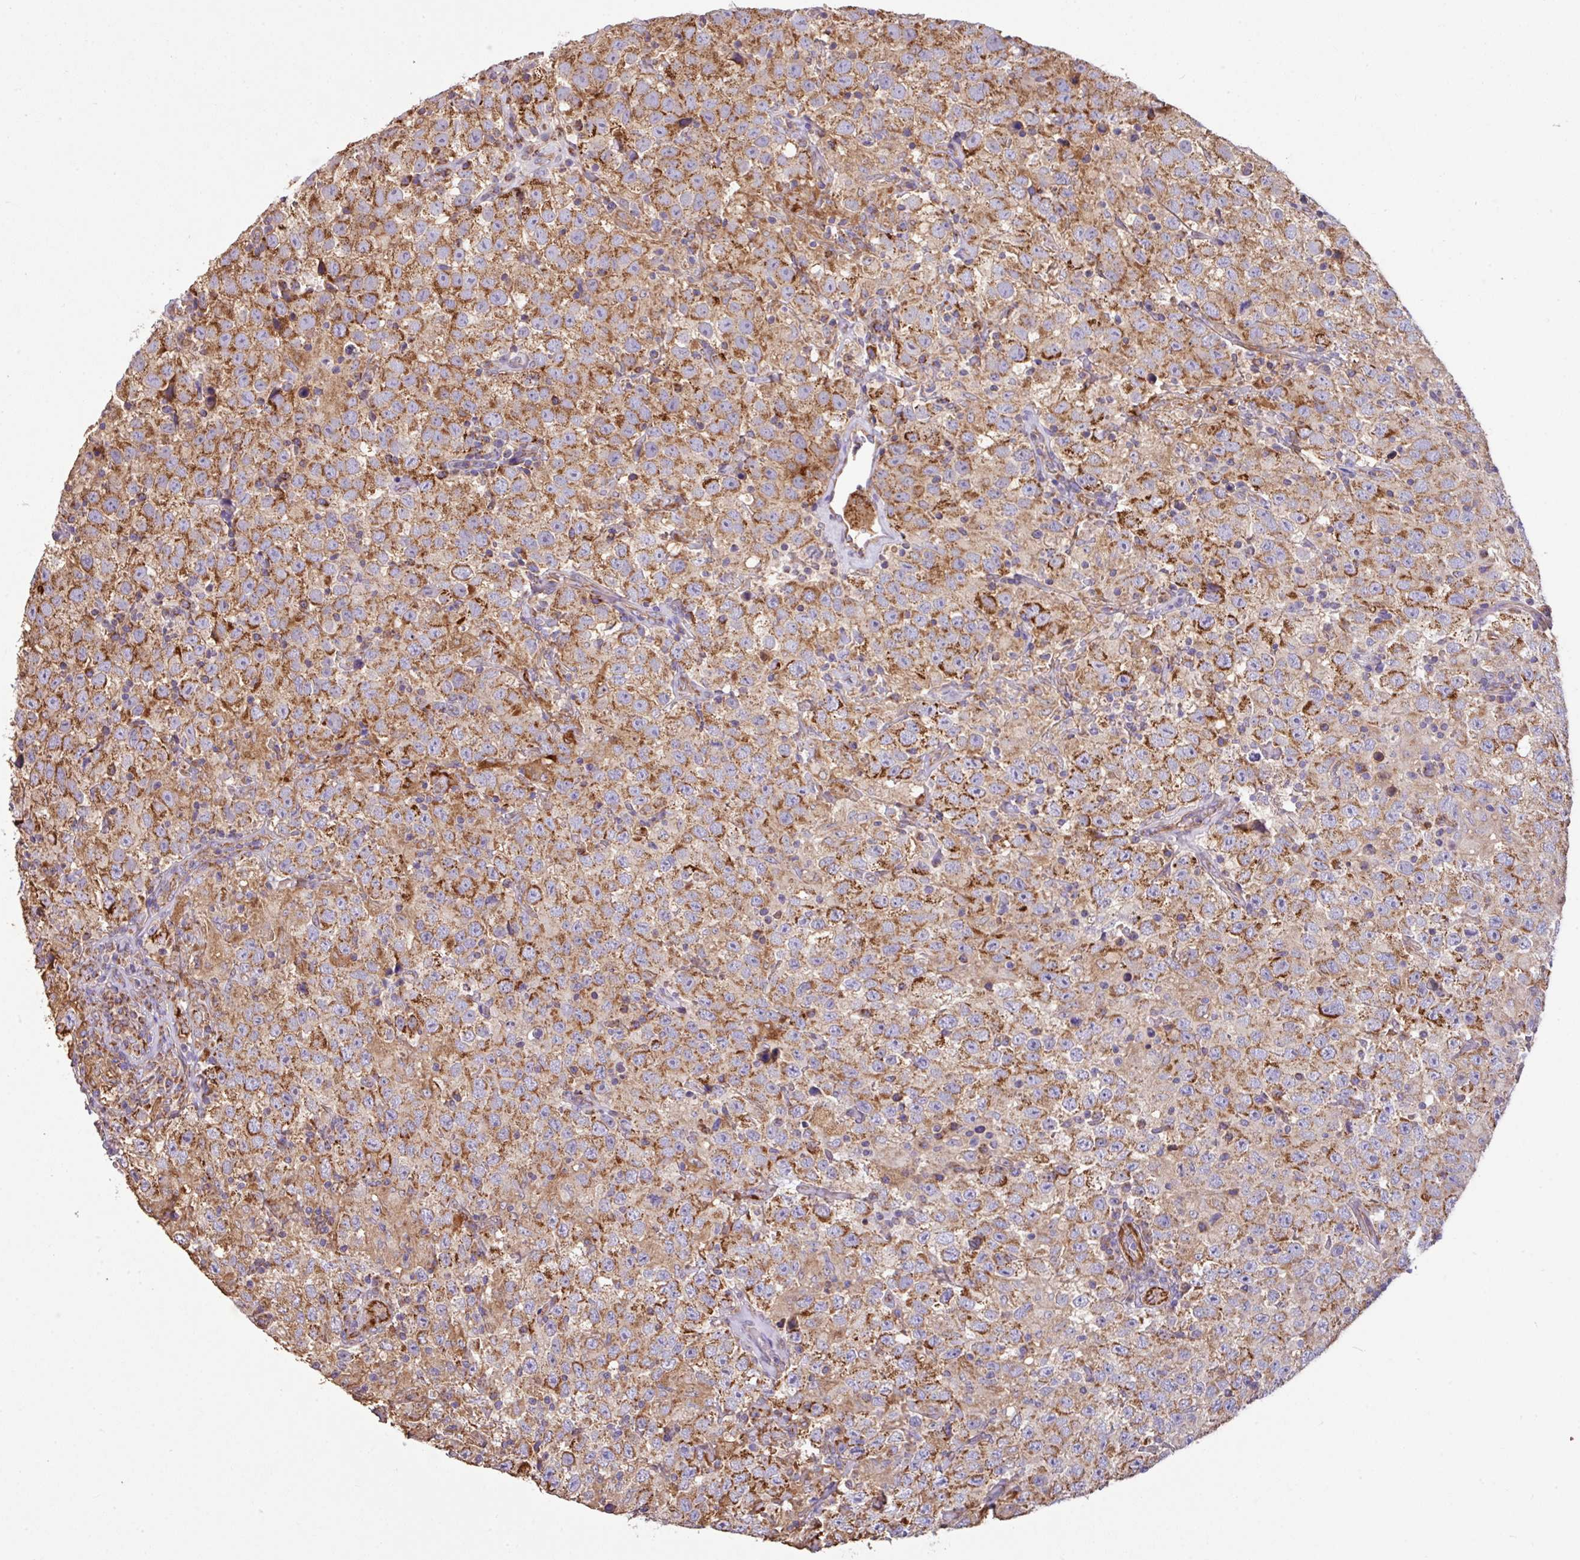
{"staining": {"intensity": "strong", "quantity": ">75%", "location": "cytoplasmic/membranous"}, "tissue": "testis cancer", "cell_type": "Tumor cells", "image_type": "cancer", "snomed": [{"axis": "morphology", "description": "Seminoma, NOS"}, {"axis": "topography", "description": "Testis"}], "caption": "IHC histopathology image of human seminoma (testis) stained for a protein (brown), which displays high levels of strong cytoplasmic/membranous positivity in about >75% of tumor cells.", "gene": "LRRC53", "patient": {"sex": "male", "age": 41}}